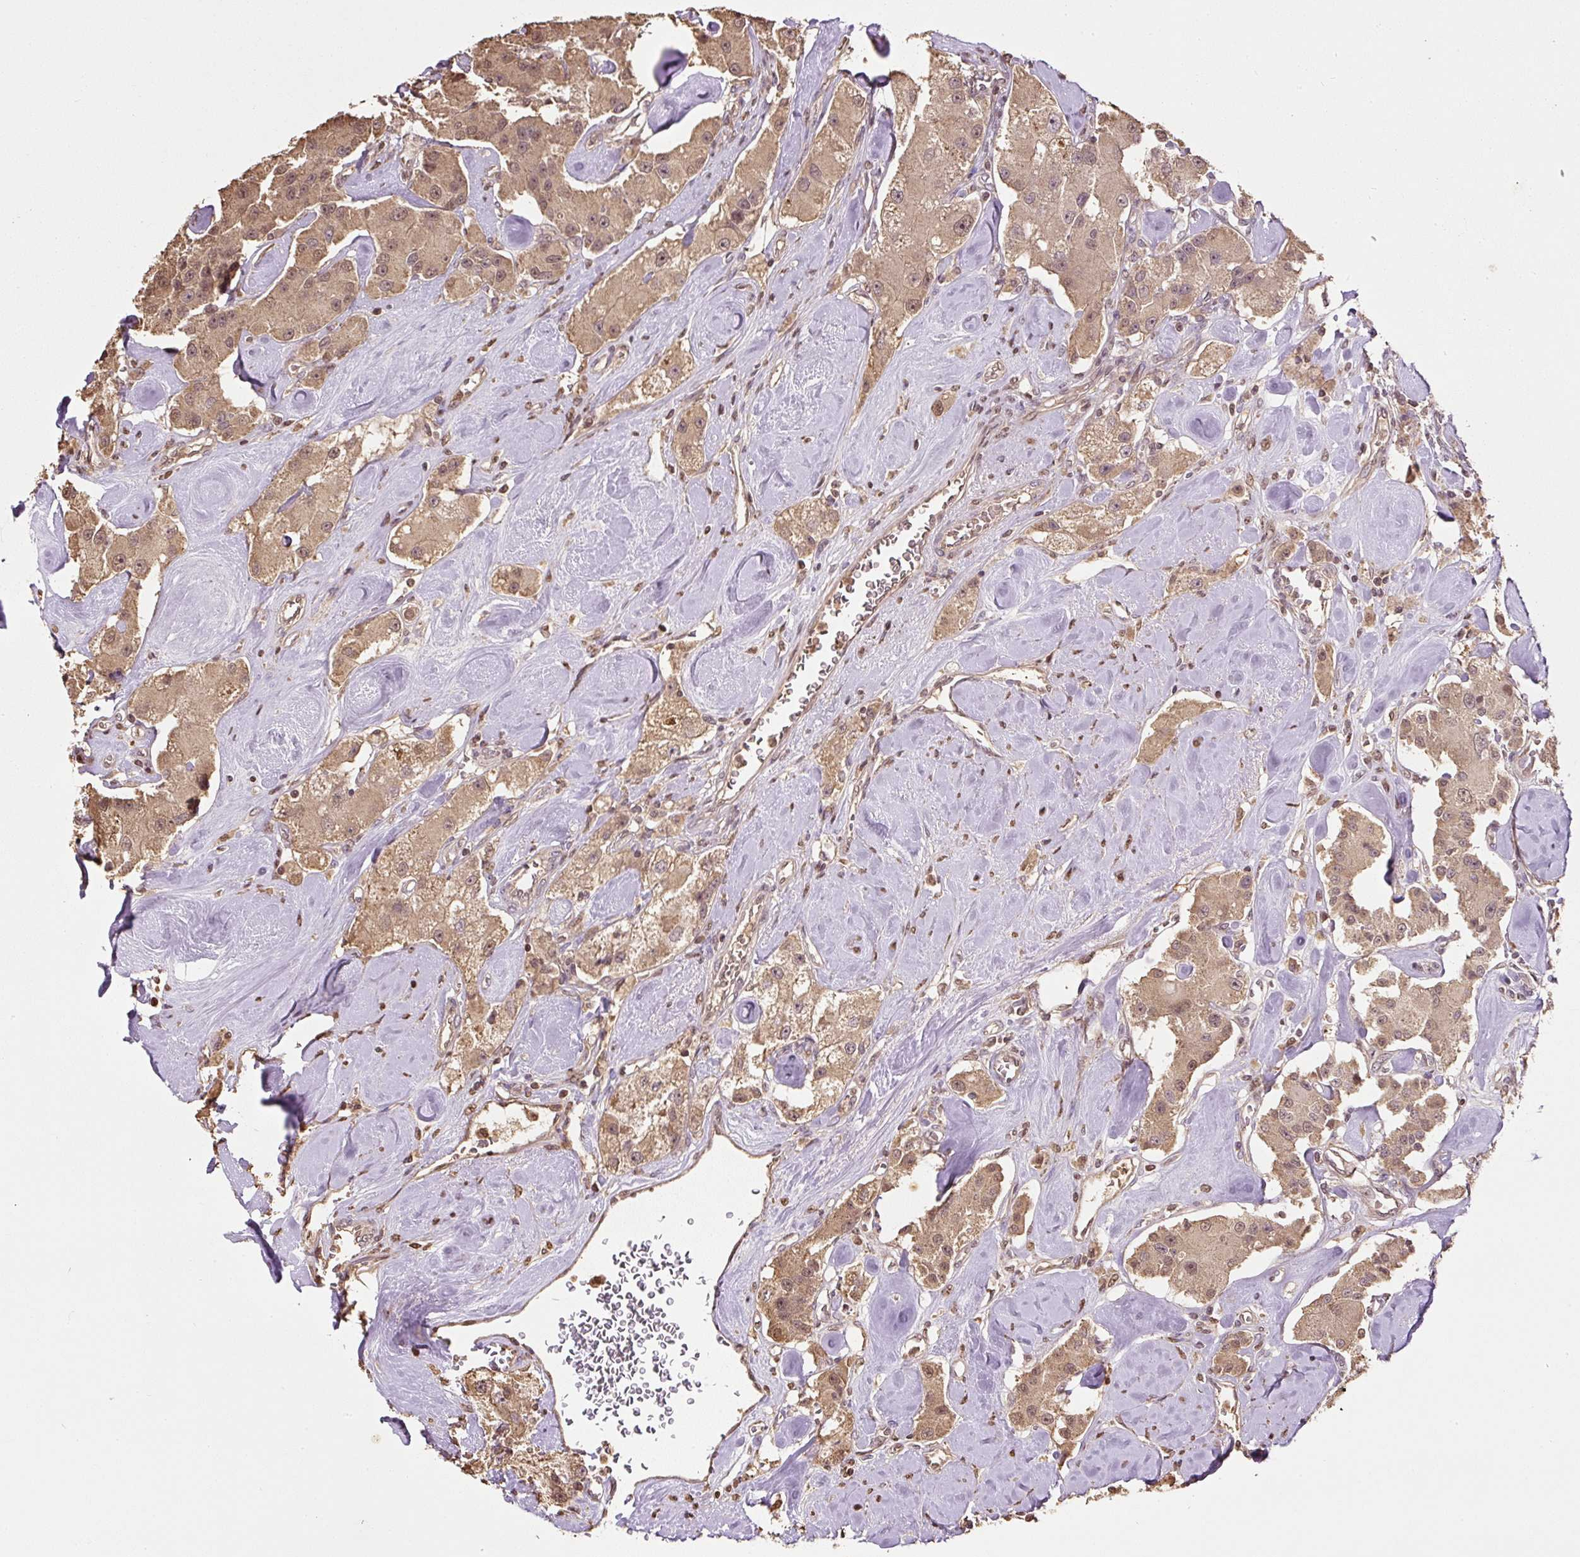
{"staining": {"intensity": "moderate", "quantity": ">75%", "location": "cytoplasmic/membranous,nuclear"}, "tissue": "carcinoid", "cell_type": "Tumor cells", "image_type": "cancer", "snomed": [{"axis": "morphology", "description": "Carcinoid, malignant, NOS"}, {"axis": "topography", "description": "Pancreas"}], "caption": "Carcinoid stained with DAB (3,3'-diaminobenzidine) IHC shows medium levels of moderate cytoplasmic/membranous and nuclear staining in about >75% of tumor cells.", "gene": "TMEM170B", "patient": {"sex": "male", "age": 41}}